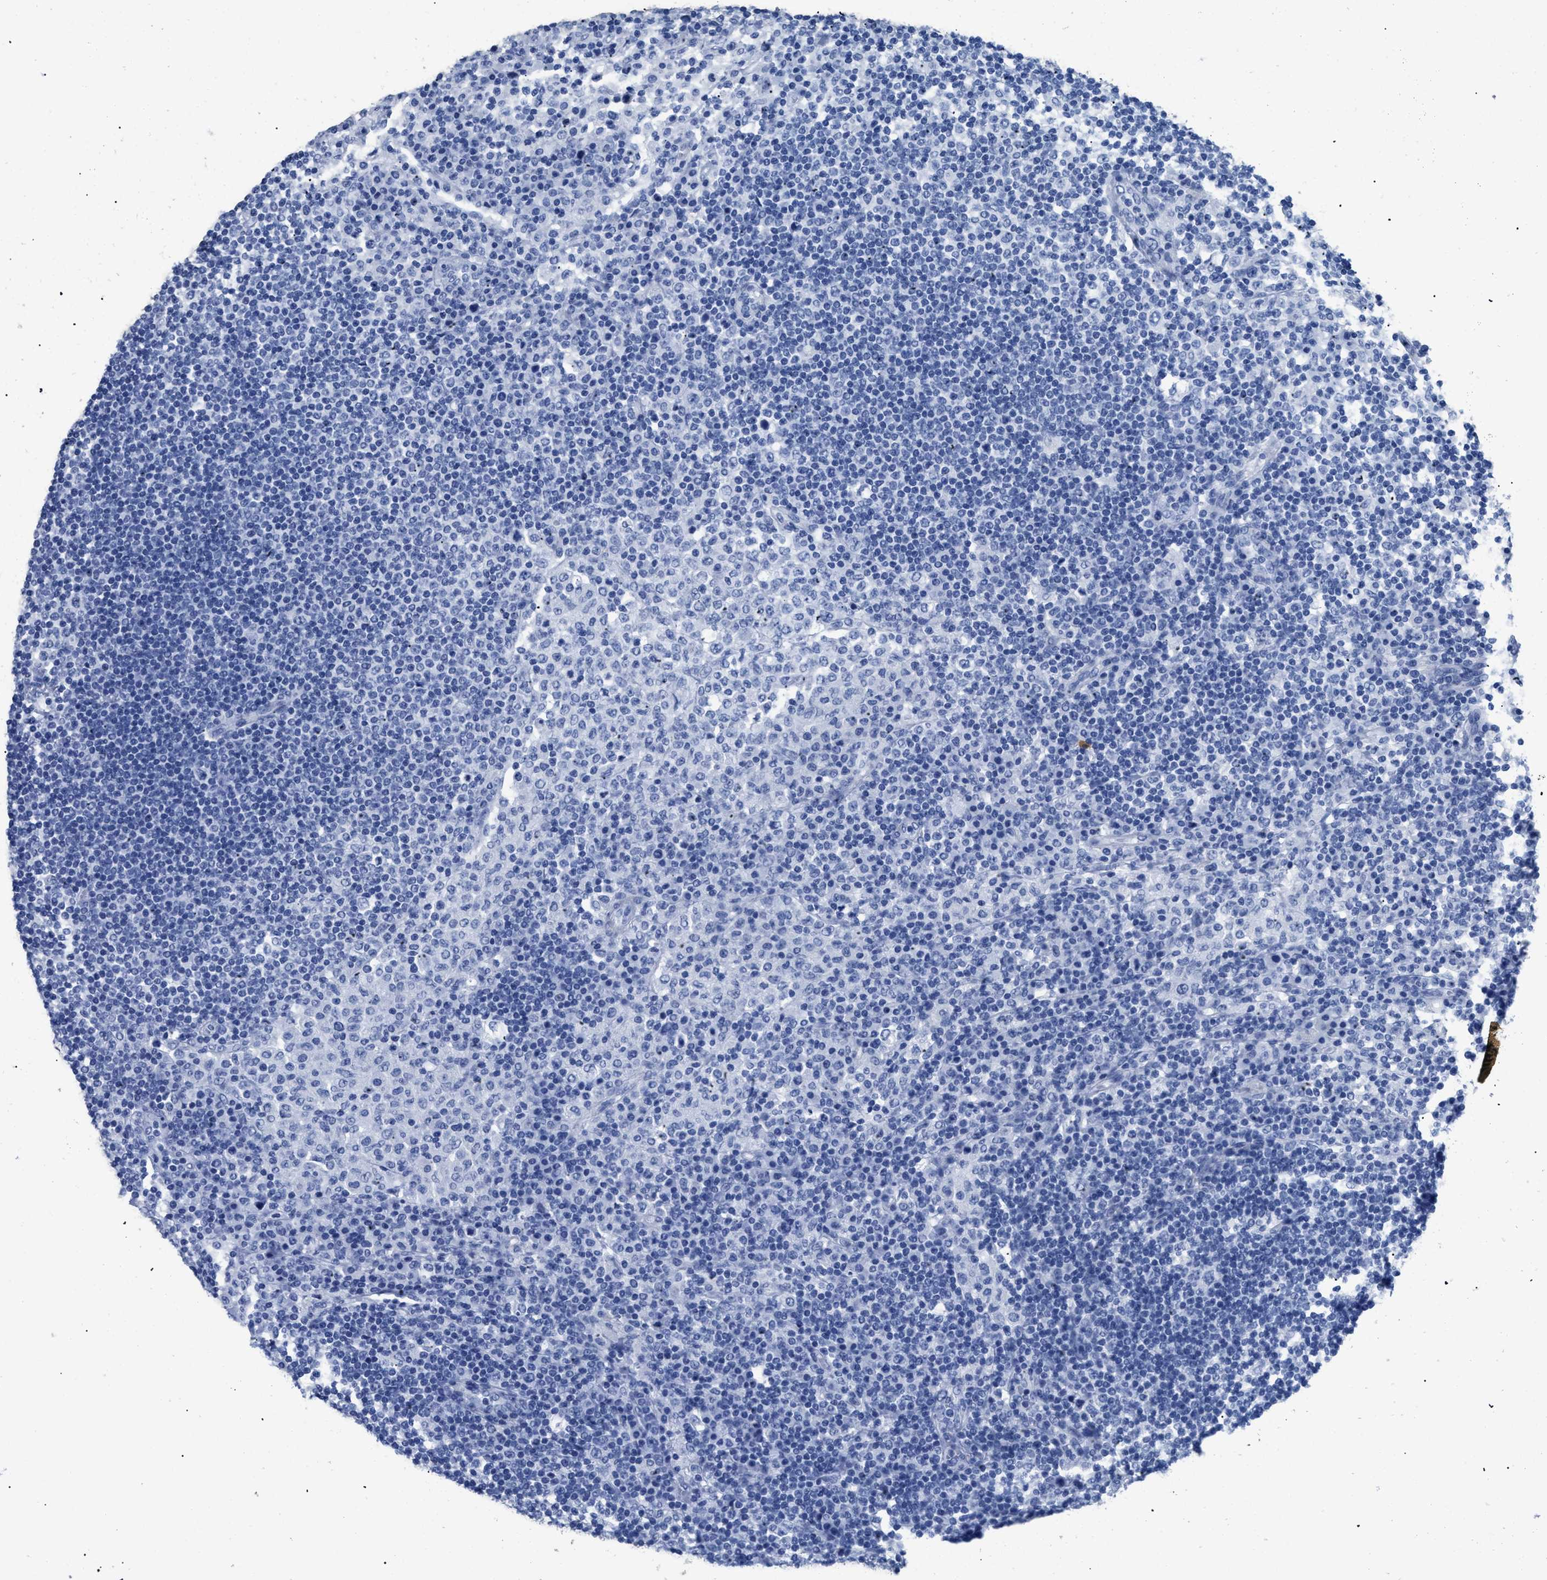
{"staining": {"intensity": "negative", "quantity": "none", "location": "none"}, "tissue": "lymph node", "cell_type": "Germinal center cells", "image_type": "normal", "snomed": [{"axis": "morphology", "description": "Normal tissue, NOS"}, {"axis": "topography", "description": "Lymph node"}], "caption": "Immunohistochemistry (IHC) histopathology image of unremarkable lymph node: lymph node stained with DAB reveals no significant protein expression in germinal center cells.", "gene": "DLC1", "patient": {"sex": "female", "age": 53}}